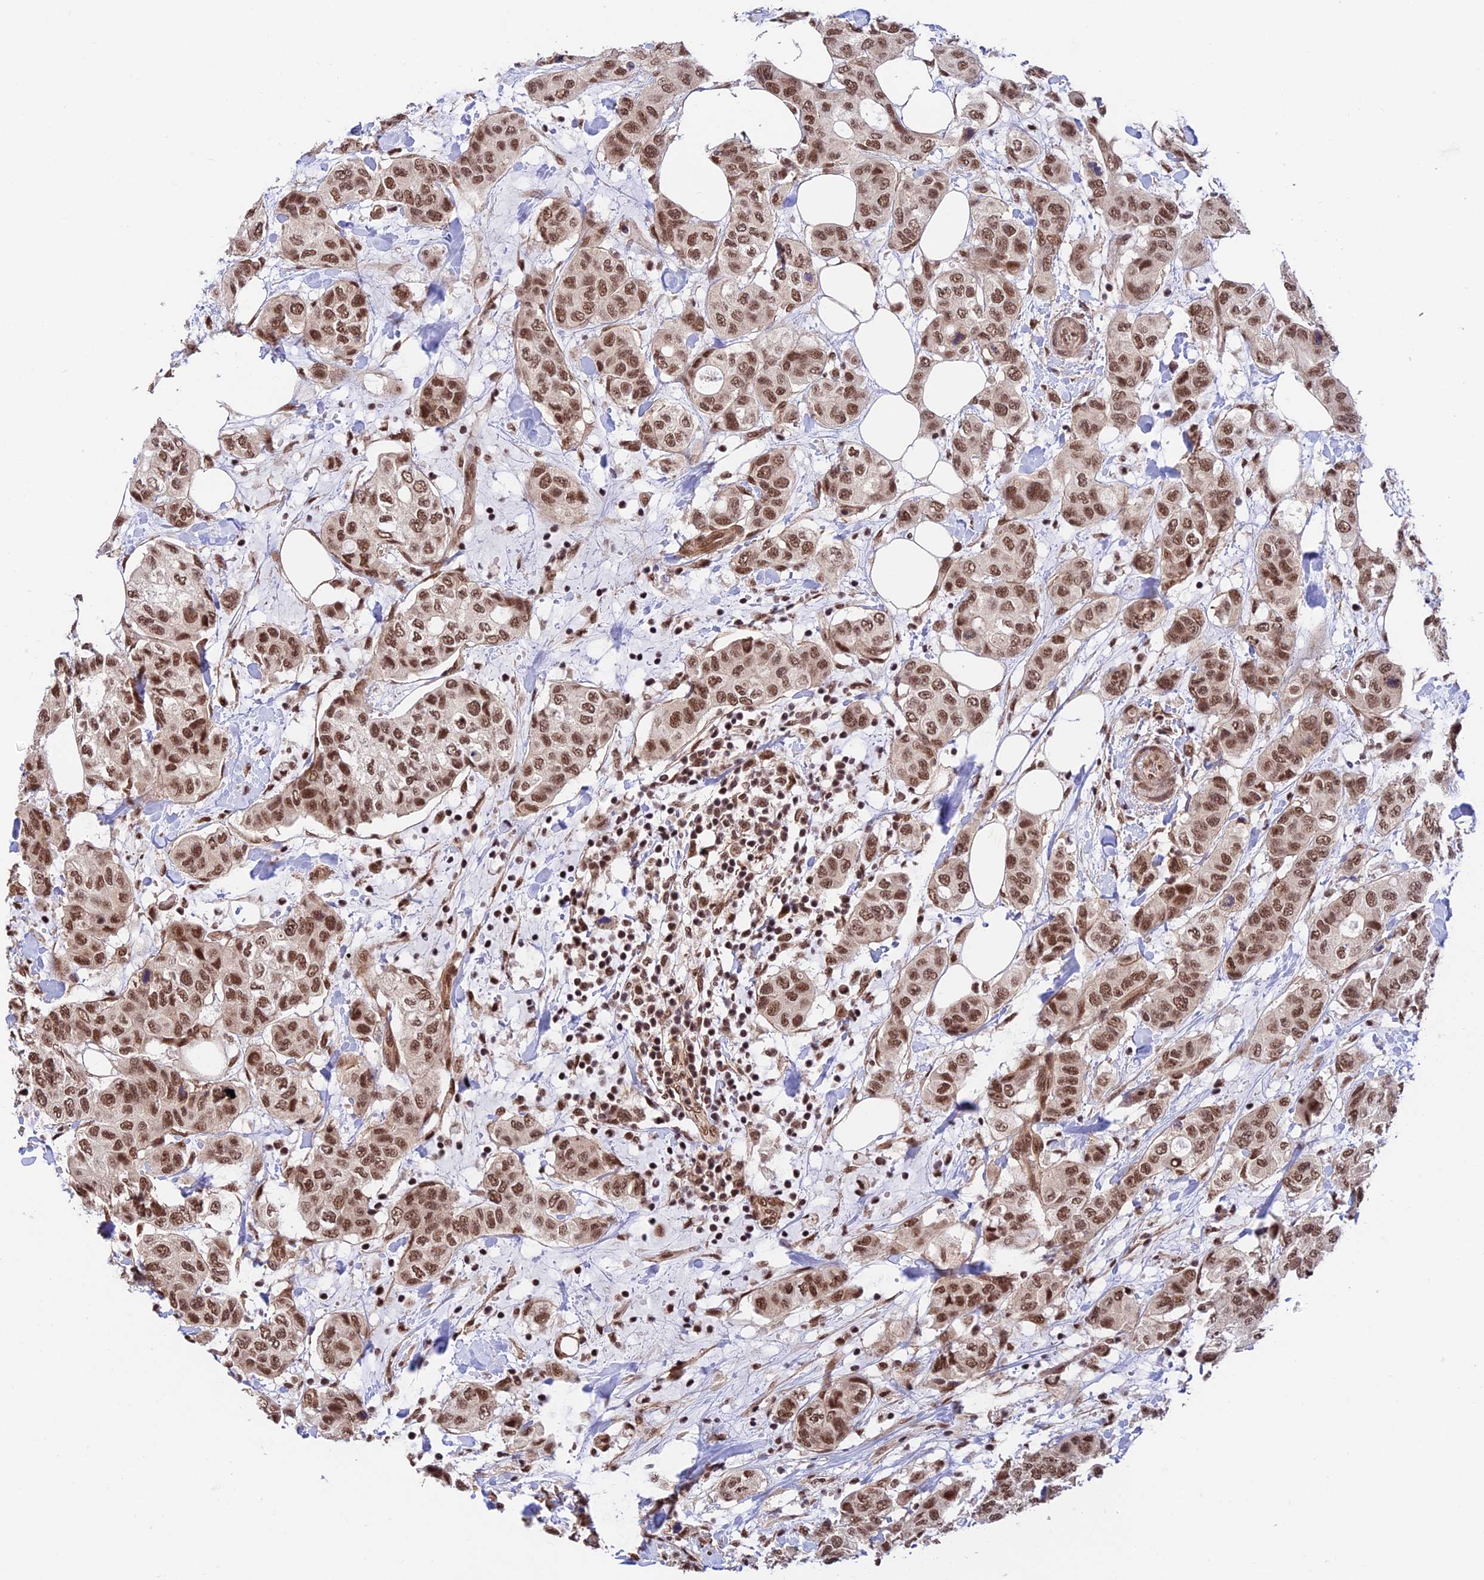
{"staining": {"intensity": "moderate", "quantity": ">75%", "location": "nuclear"}, "tissue": "breast cancer", "cell_type": "Tumor cells", "image_type": "cancer", "snomed": [{"axis": "morphology", "description": "Lobular carcinoma"}, {"axis": "topography", "description": "Breast"}], "caption": "This is an image of immunohistochemistry staining of lobular carcinoma (breast), which shows moderate expression in the nuclear of tumor cells.", "gene": "RBM42", "patient": {"sex": "female", "age": 51}}